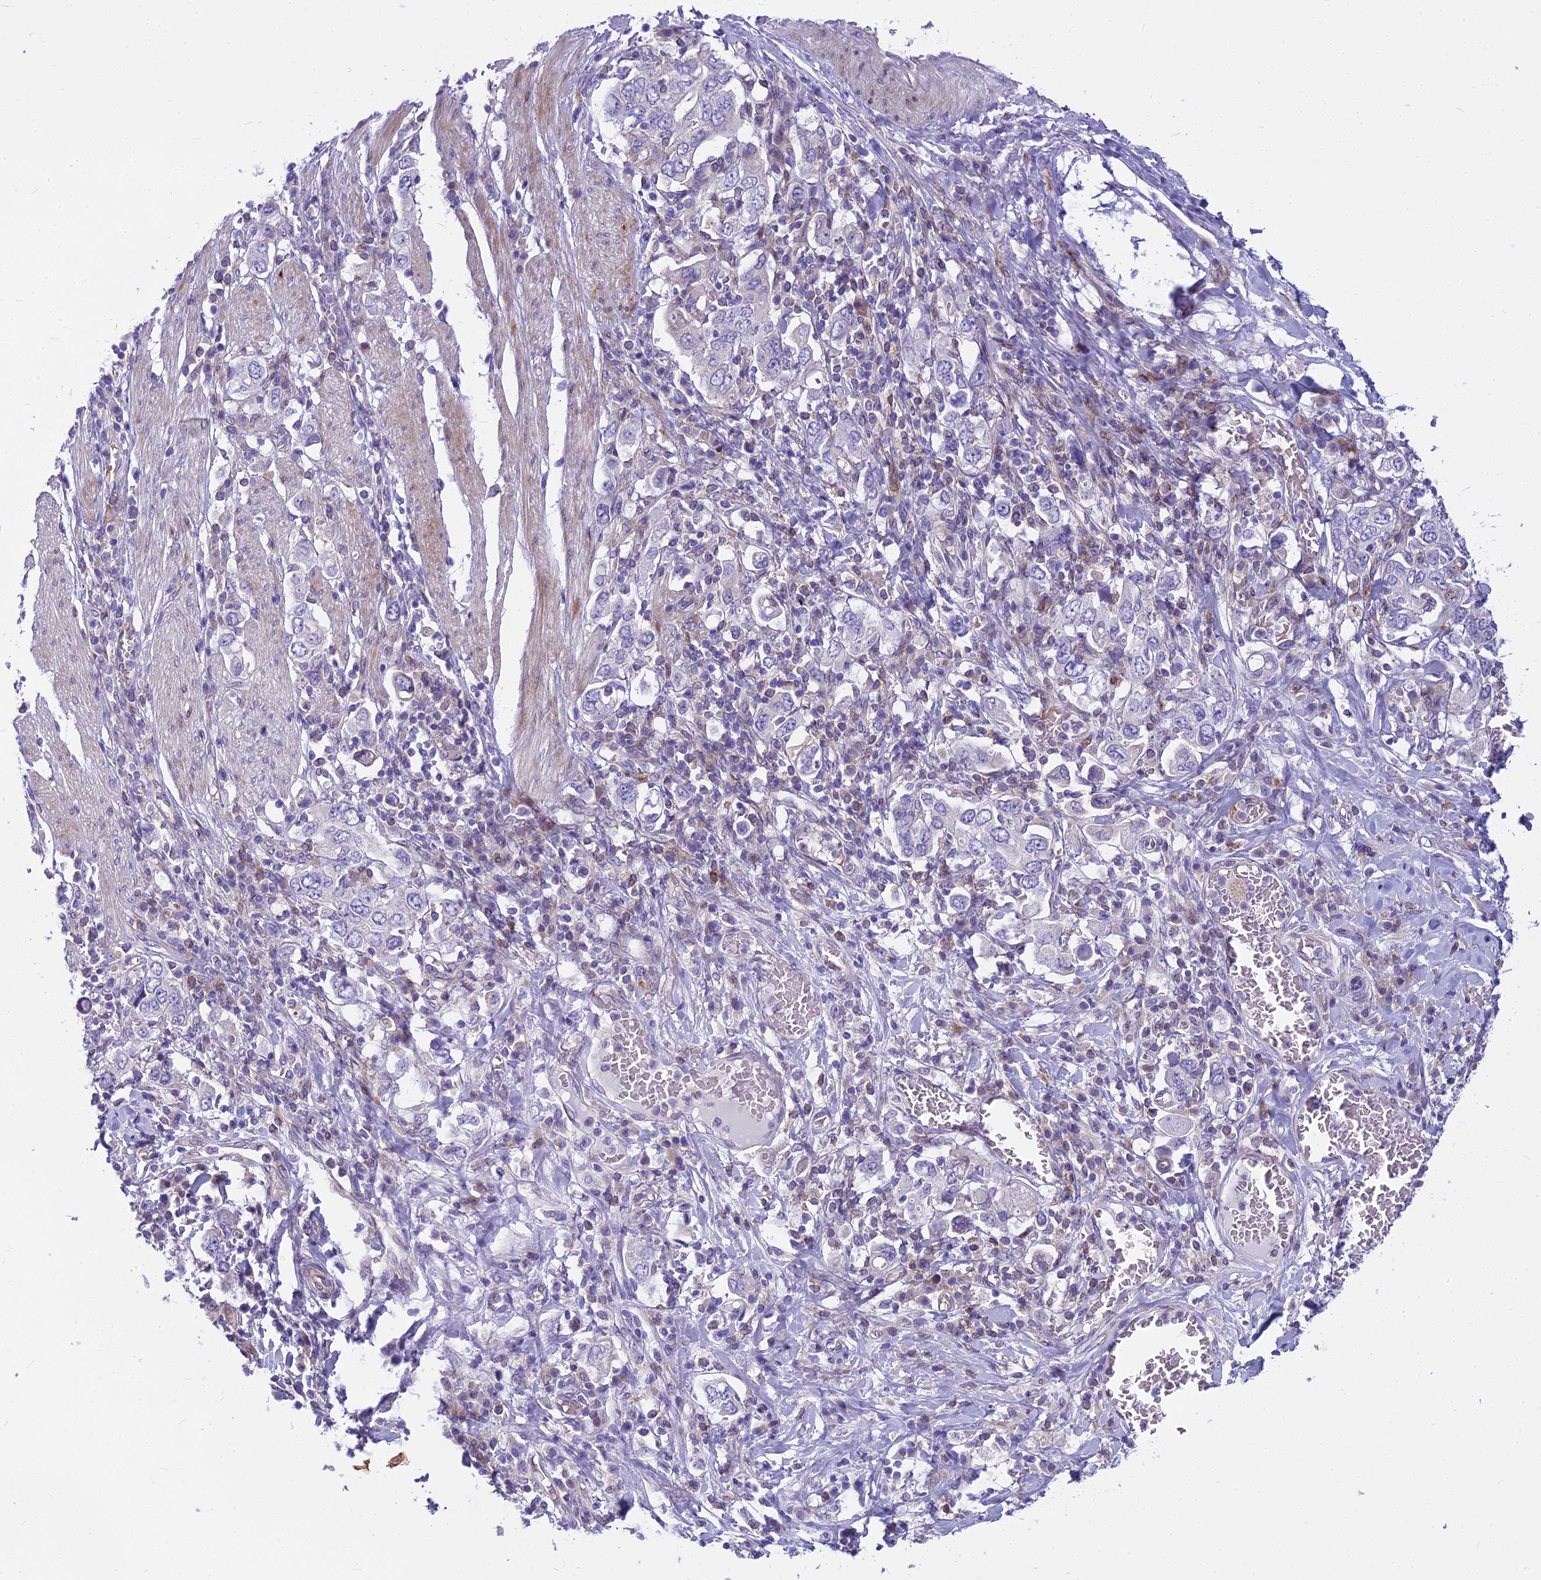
{"staining": {"intensity": "negative", "quantity": "none", "location": "none"}, "tissue": "stomach cancer", "cell_type": "Tumor cells", "image_type": "cancer", "snomed": [{"axis": "morphology", "description": "Adenocarcinoma, NOS"}, {"axis": "topography", "description": "Stomach, upper"}], "caption": "Immunohistochemical staining of human stomach cancer demonstrates no significant staining in tumor cells.", "gene": "PCDHB14", "patient": {"sex": "male", "age": 62}}